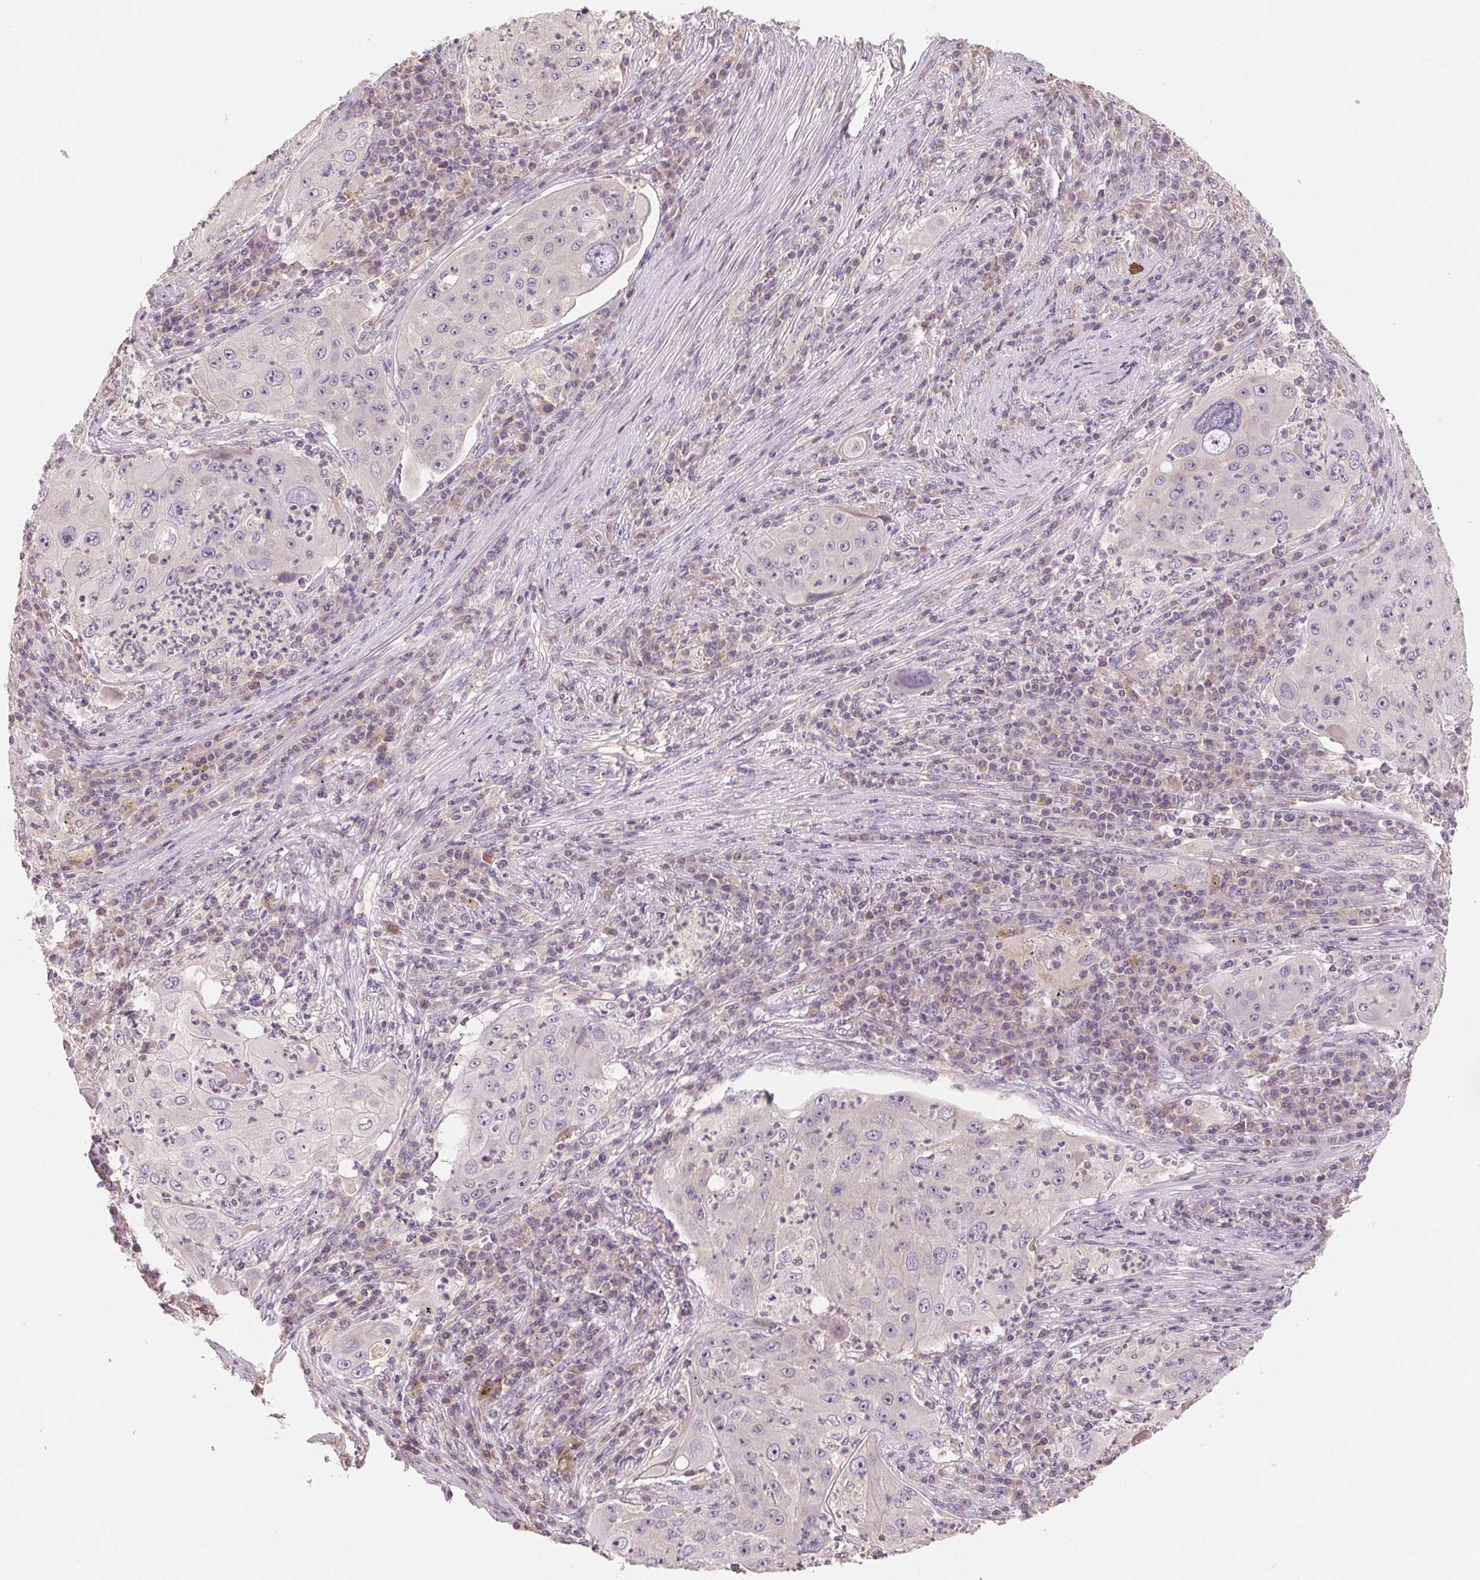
{"staining": {"intensity": "negative", "quantity": "none", "location": "none"}, "tissue": "lung cancer", "cell_type": "Tumor cells", "image_type": "cancer", "snomed": [{"axis": "morphology", "description": "Squamous cell carcinoma, NOS"}, {"axis": "topography", "description": "Lung"}], "caption": "The histopathology image reveals no staining of tumor cells in squamous cell carcinoma (lung).", "gene": "AQP8", "patient": {"sex": "female", "age": 59}}